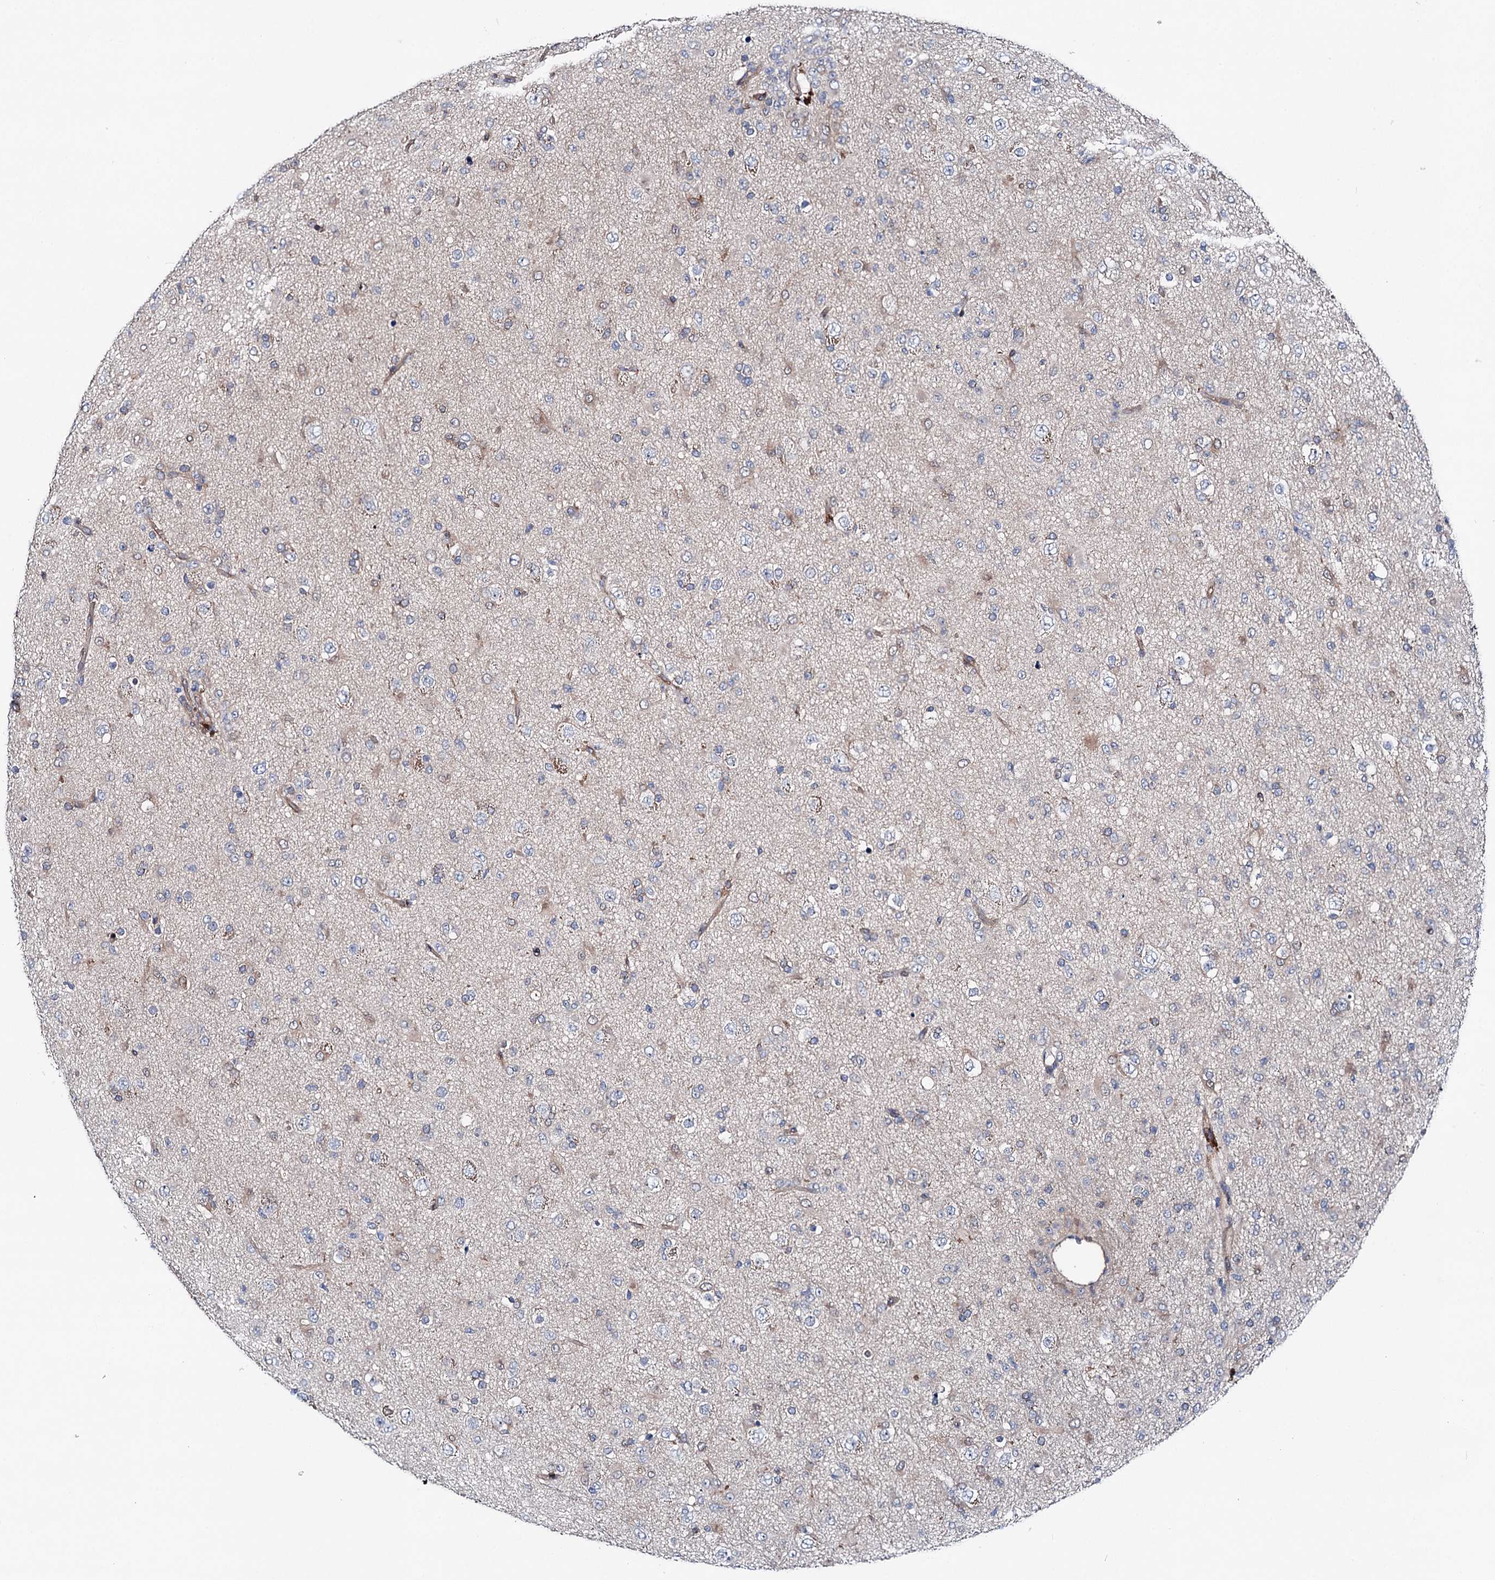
{"staining": {"intensity": "negative", "quantity": "none", "location": "none"}, "tissue": "glioma", "cell_type": "Tumor cells", "image_type": "cancer", "snomed": [{"axis": "morphology", "description": "Glioma, malignant, Low grade"}, {"axis": "topography", "description": "Brain"}], "caption": "Immunohistochemistry micrograph of human glioma stained for a protein (brown), which shows no positivity in tumor cells.", "gene": "SHROOM1", "patient": {"sex": "male", "age": 65}}